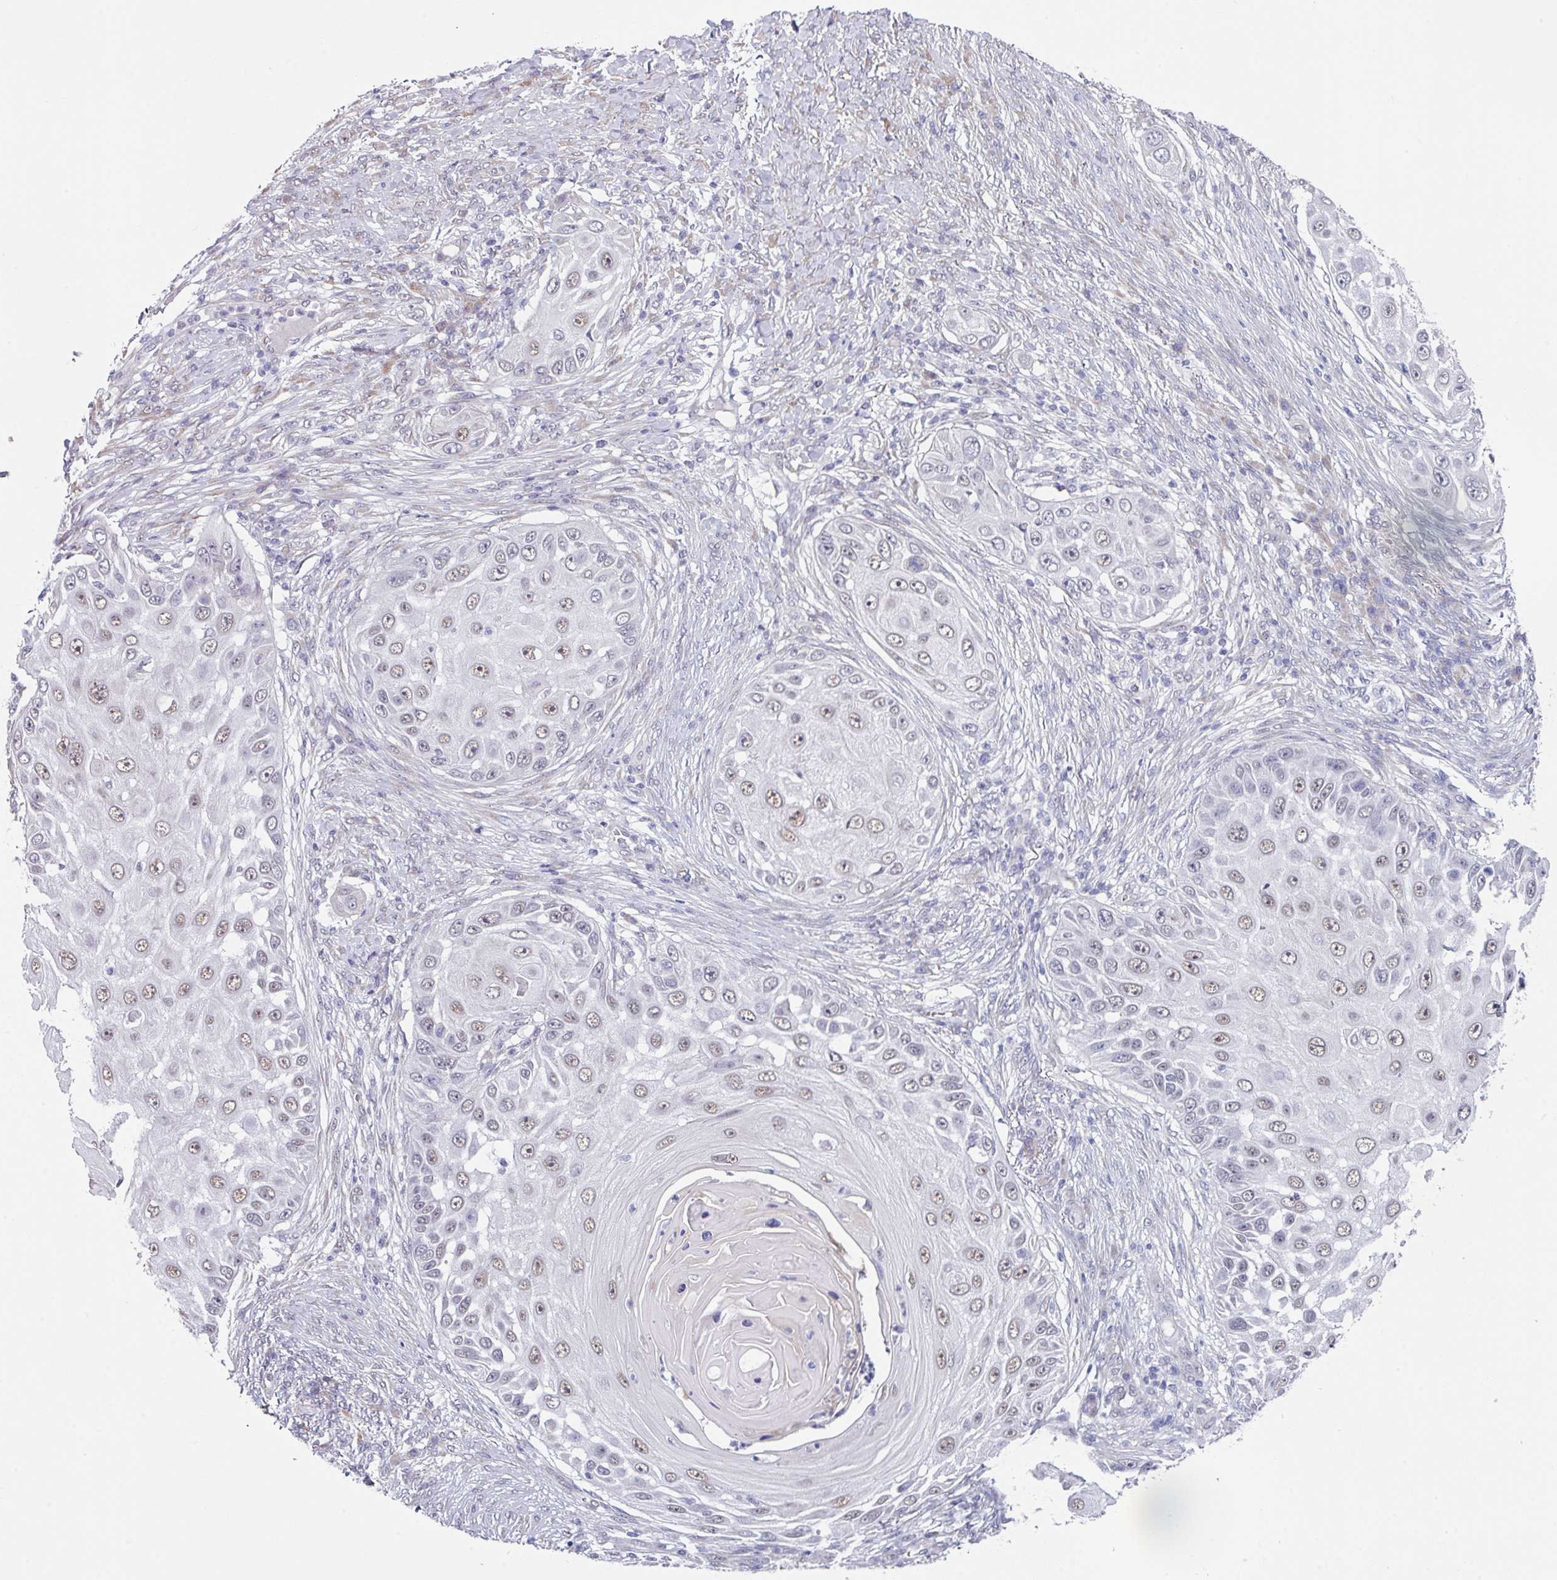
{"staining": {"intensity": "weak", "quantity": "25%-75%", "location": "nuclear"}, "tissue": "skin cancer", "cell_type": "Tumor cells", "image_type": "cancer", "snomed": [{"axis": "morphology", "description": "Squamous cell carcinoma, NOS"}, {"axis": "topography", "description": "Skin"}], "caption": "IHC histopathology image of human skin cancer (squamous cell carcinoma) stained for a protein (brown), which exhibits low levels of weak nuclear expression in about 25%-75% of tumor cells.", "gene": "TMED5", "patient": {"sex": "female", "age": 44}}